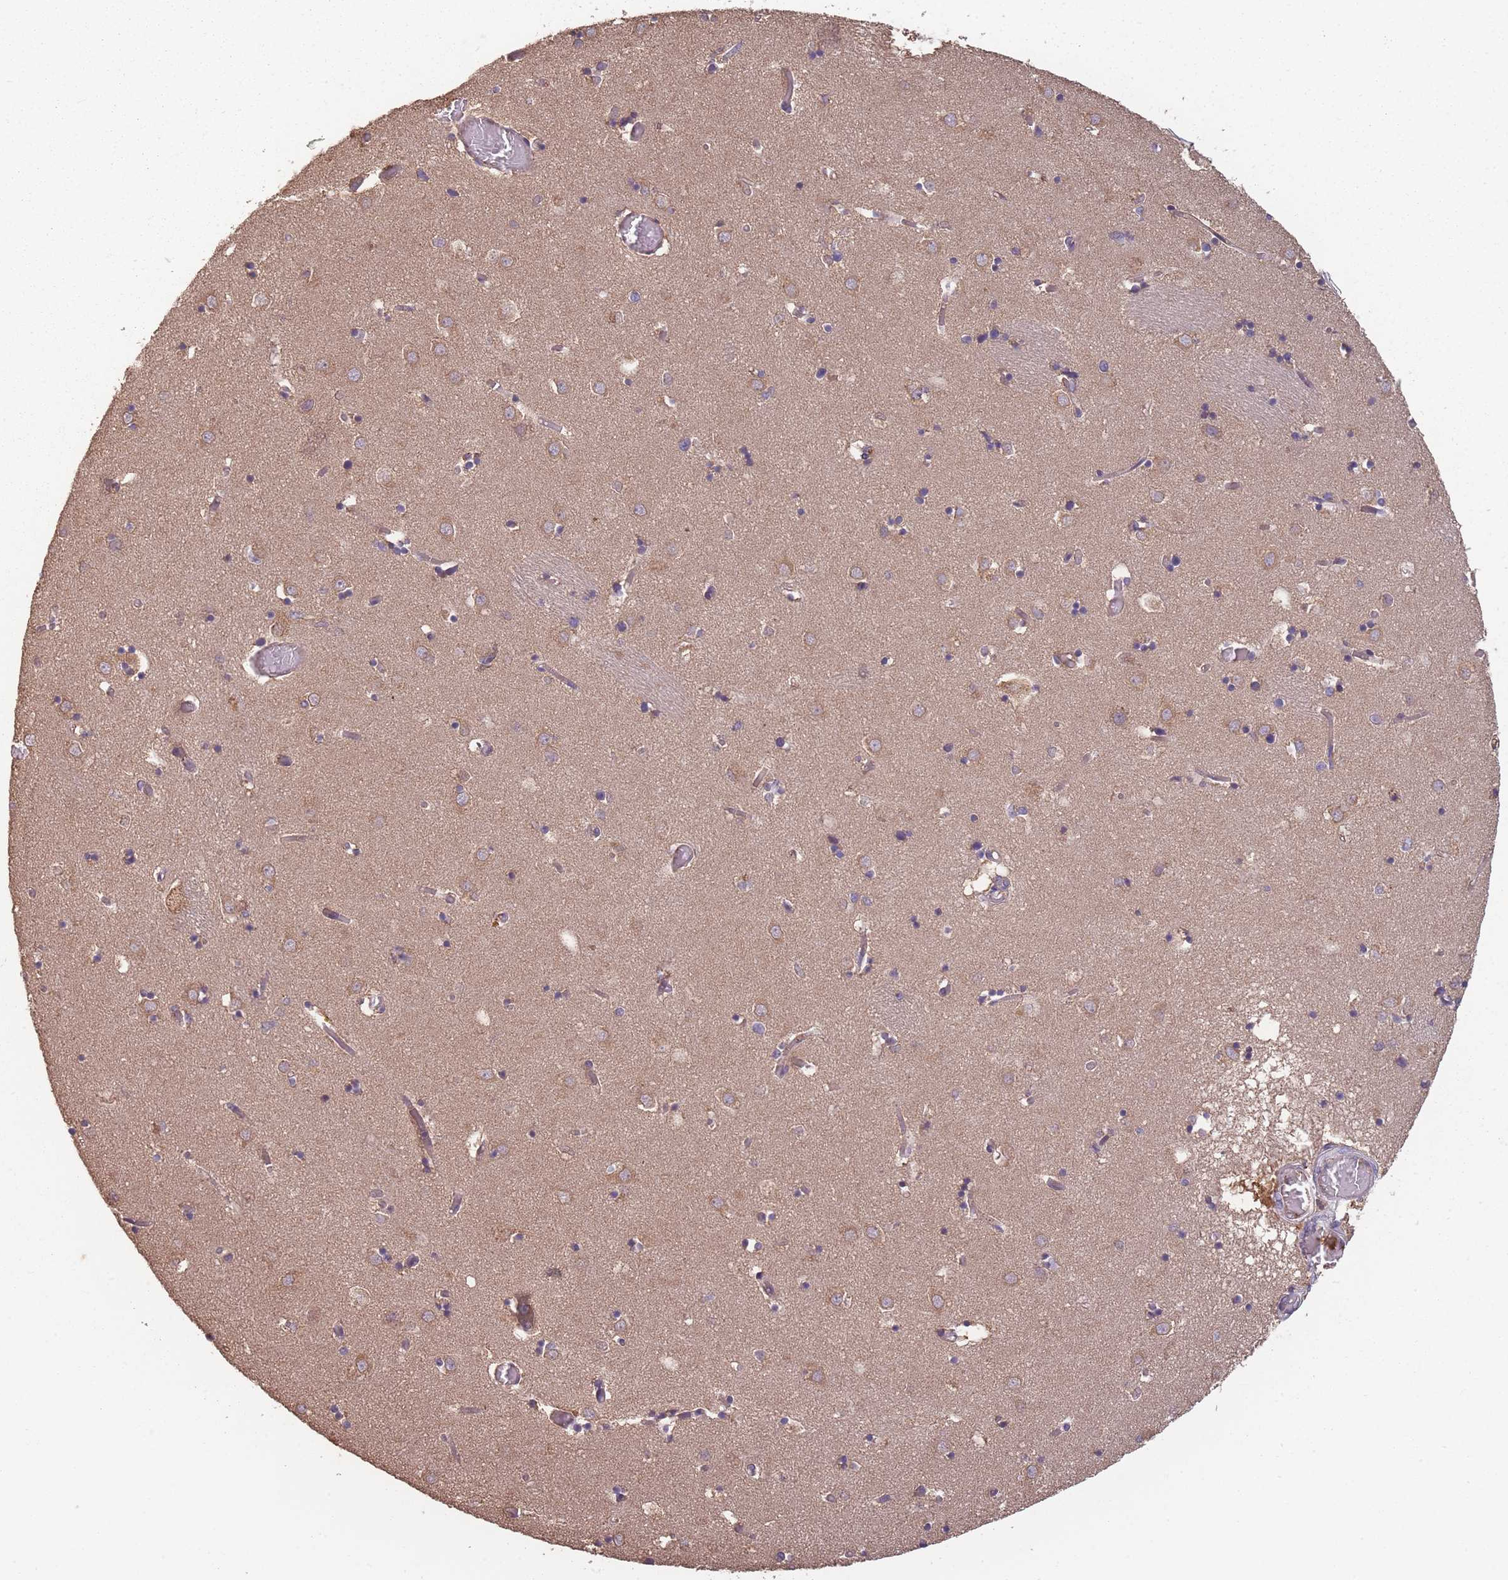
{"staining": {"intensity": "moderate", "quantity": "<25%", "location": "cytoplasmic/membranous"}, "tissue": "caudate", "cell_type": "Glial cells", "image_type": "normal", "snomed": [{"axis": "morphology", "description": "Normal tissue, NOS"}, {"axis": "topography", "description": "Lateral ventricle wall"}], "caption": "Protein positivity by IHC shows moderate cytoplasmic/membranous positivity in approximately <25% of glial cells in normal caudate.", "gene": "SANBR", "patient": {"sex": "male", "age": 70}}